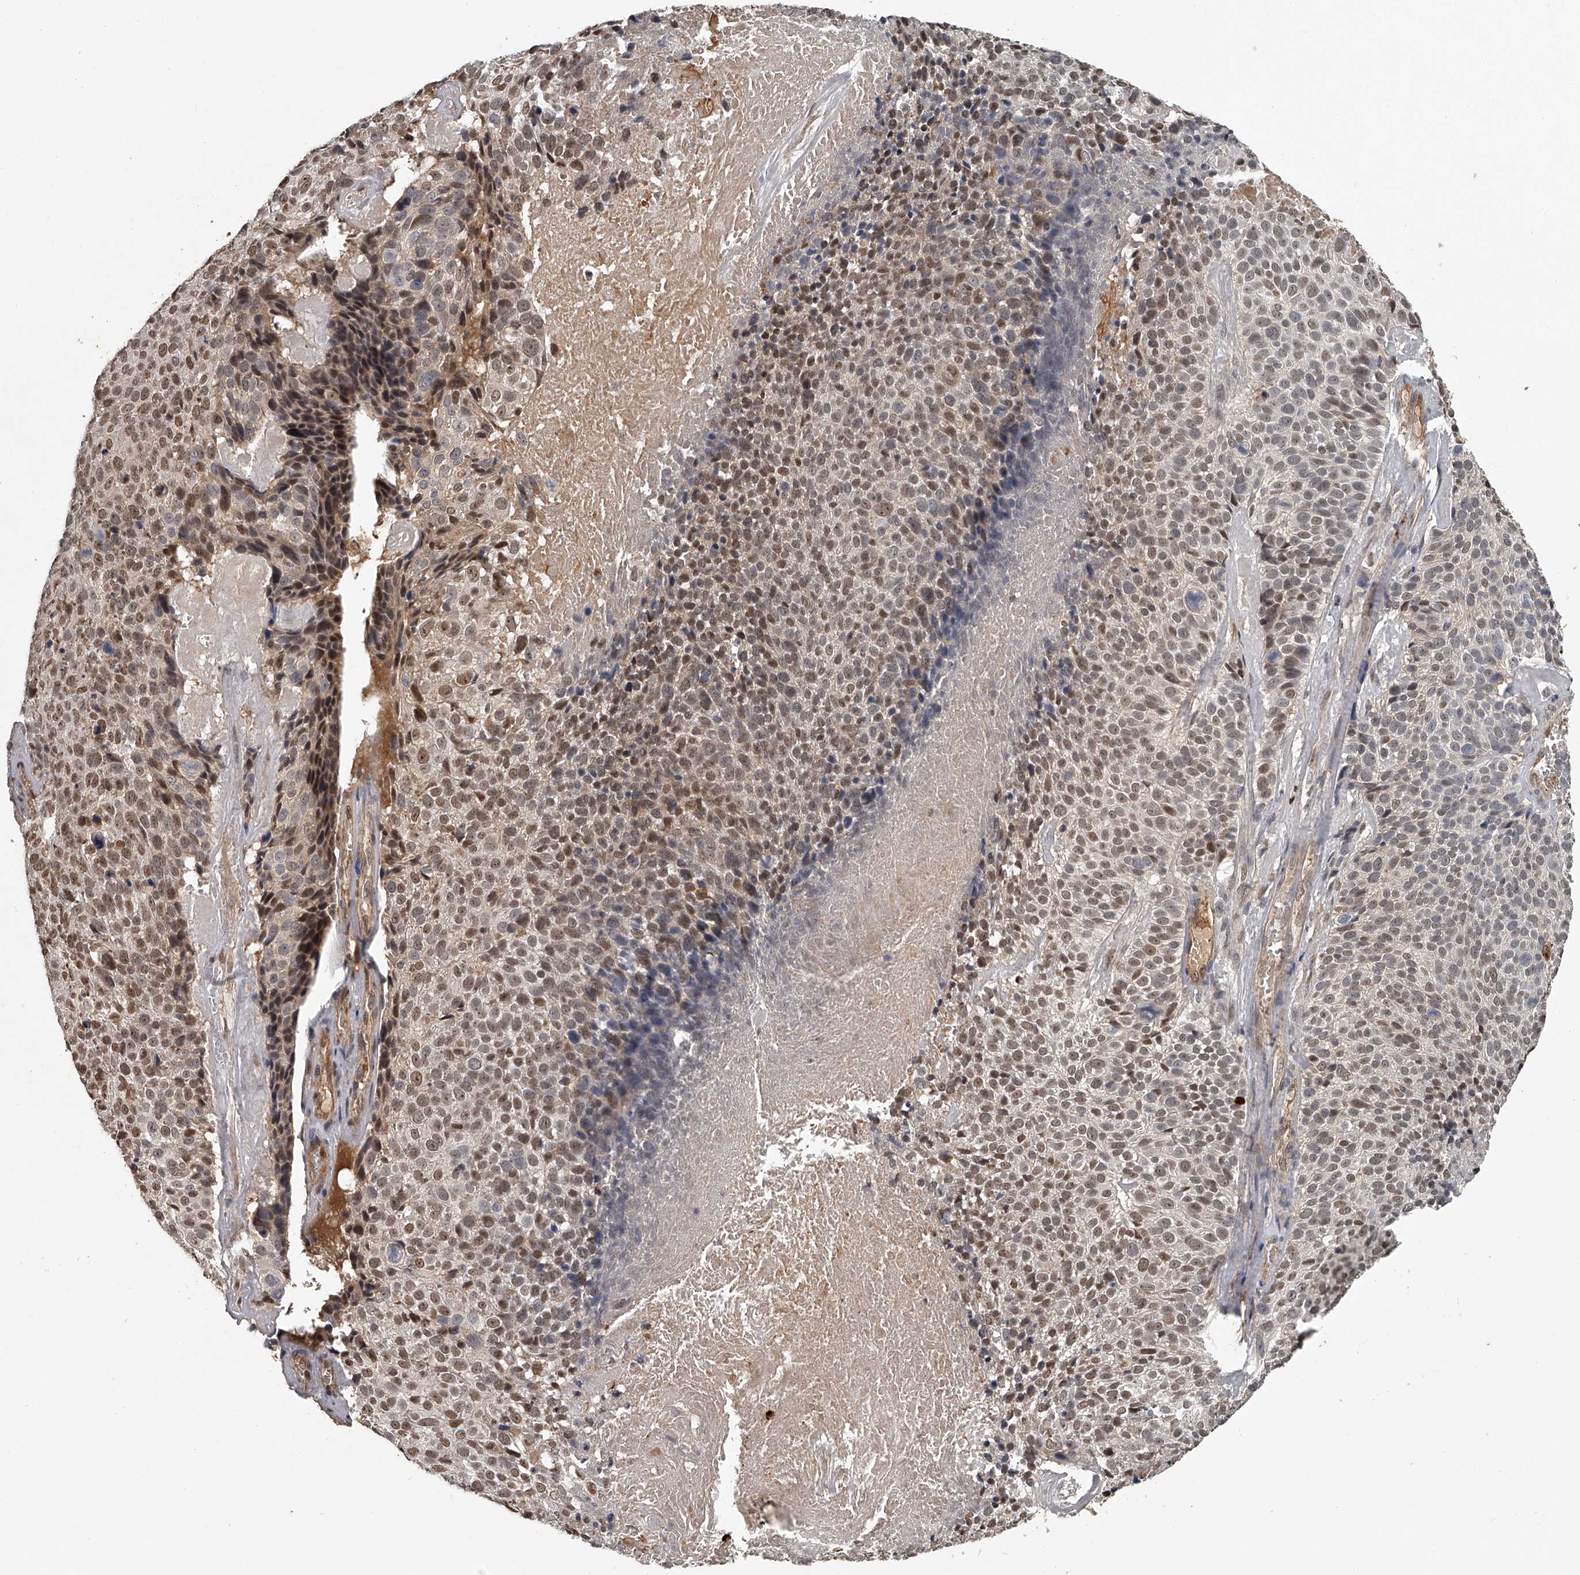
{"staining": {"intensity": "moderate", "quantity": "25%-75%", "location": "nuclear"}, "tissue": "cervical cancer", "cell_type": "Tumor cells", "image_type": "cancer", "snomed": [{"axis": "morphology", "description": "Squamous cell carcinoma, NOS"}, {"axis": "topography", "description": "Cervix"}], "caption": "Immunohistochemistry (IHC) (DAB) staining of cervical cancer (squamous cell carcinoma) reveals moderate nuclear protein staining in about 25%-75% of tumor cells. The protein of interest is shown in brown color, while the nuclei are stained blue.", "gene": "PLEKHG1", "patient": {"sex": "female", "age": 74}}